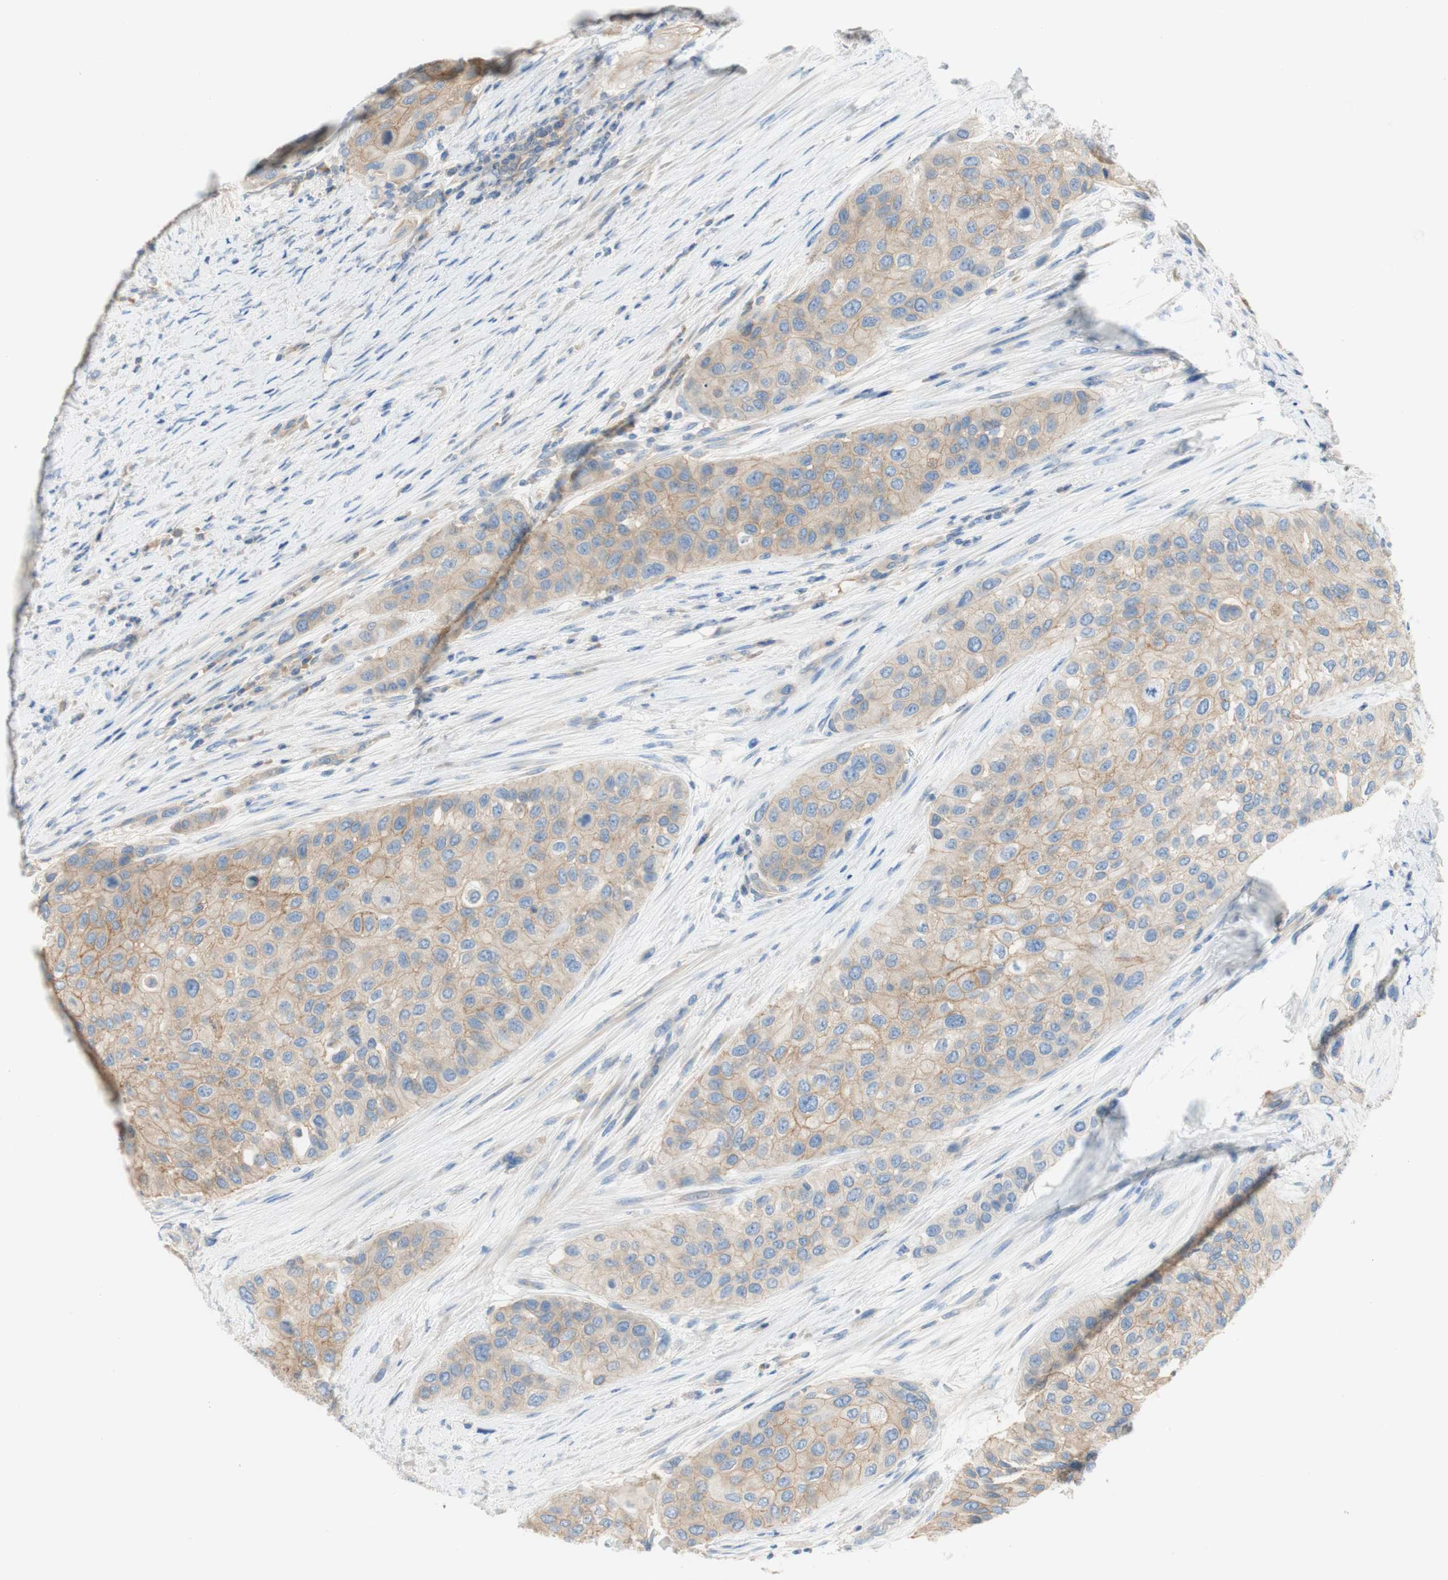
{"staining": {"intensity": "weak", "quantity": ">75%", "location": "cytoplasmic/membranous"}, "tissue": "urothelial cancer", "cell_type": "Tumor cells", "image_type": "cancer", "snomed": [{"axis": "morphology", "description": "Urothelial carcinoma, High grade"}, {"axis": "topography", "description": "Urinary bladder"}], "caption": "This is an image of immunohistochemistry staining of urothelial cancer, which shows weak staining in the cytoplasmic/membranous of tumor cells.", "gene": "ATP2B1", "patient": {"sex": "female", "age": 56}}